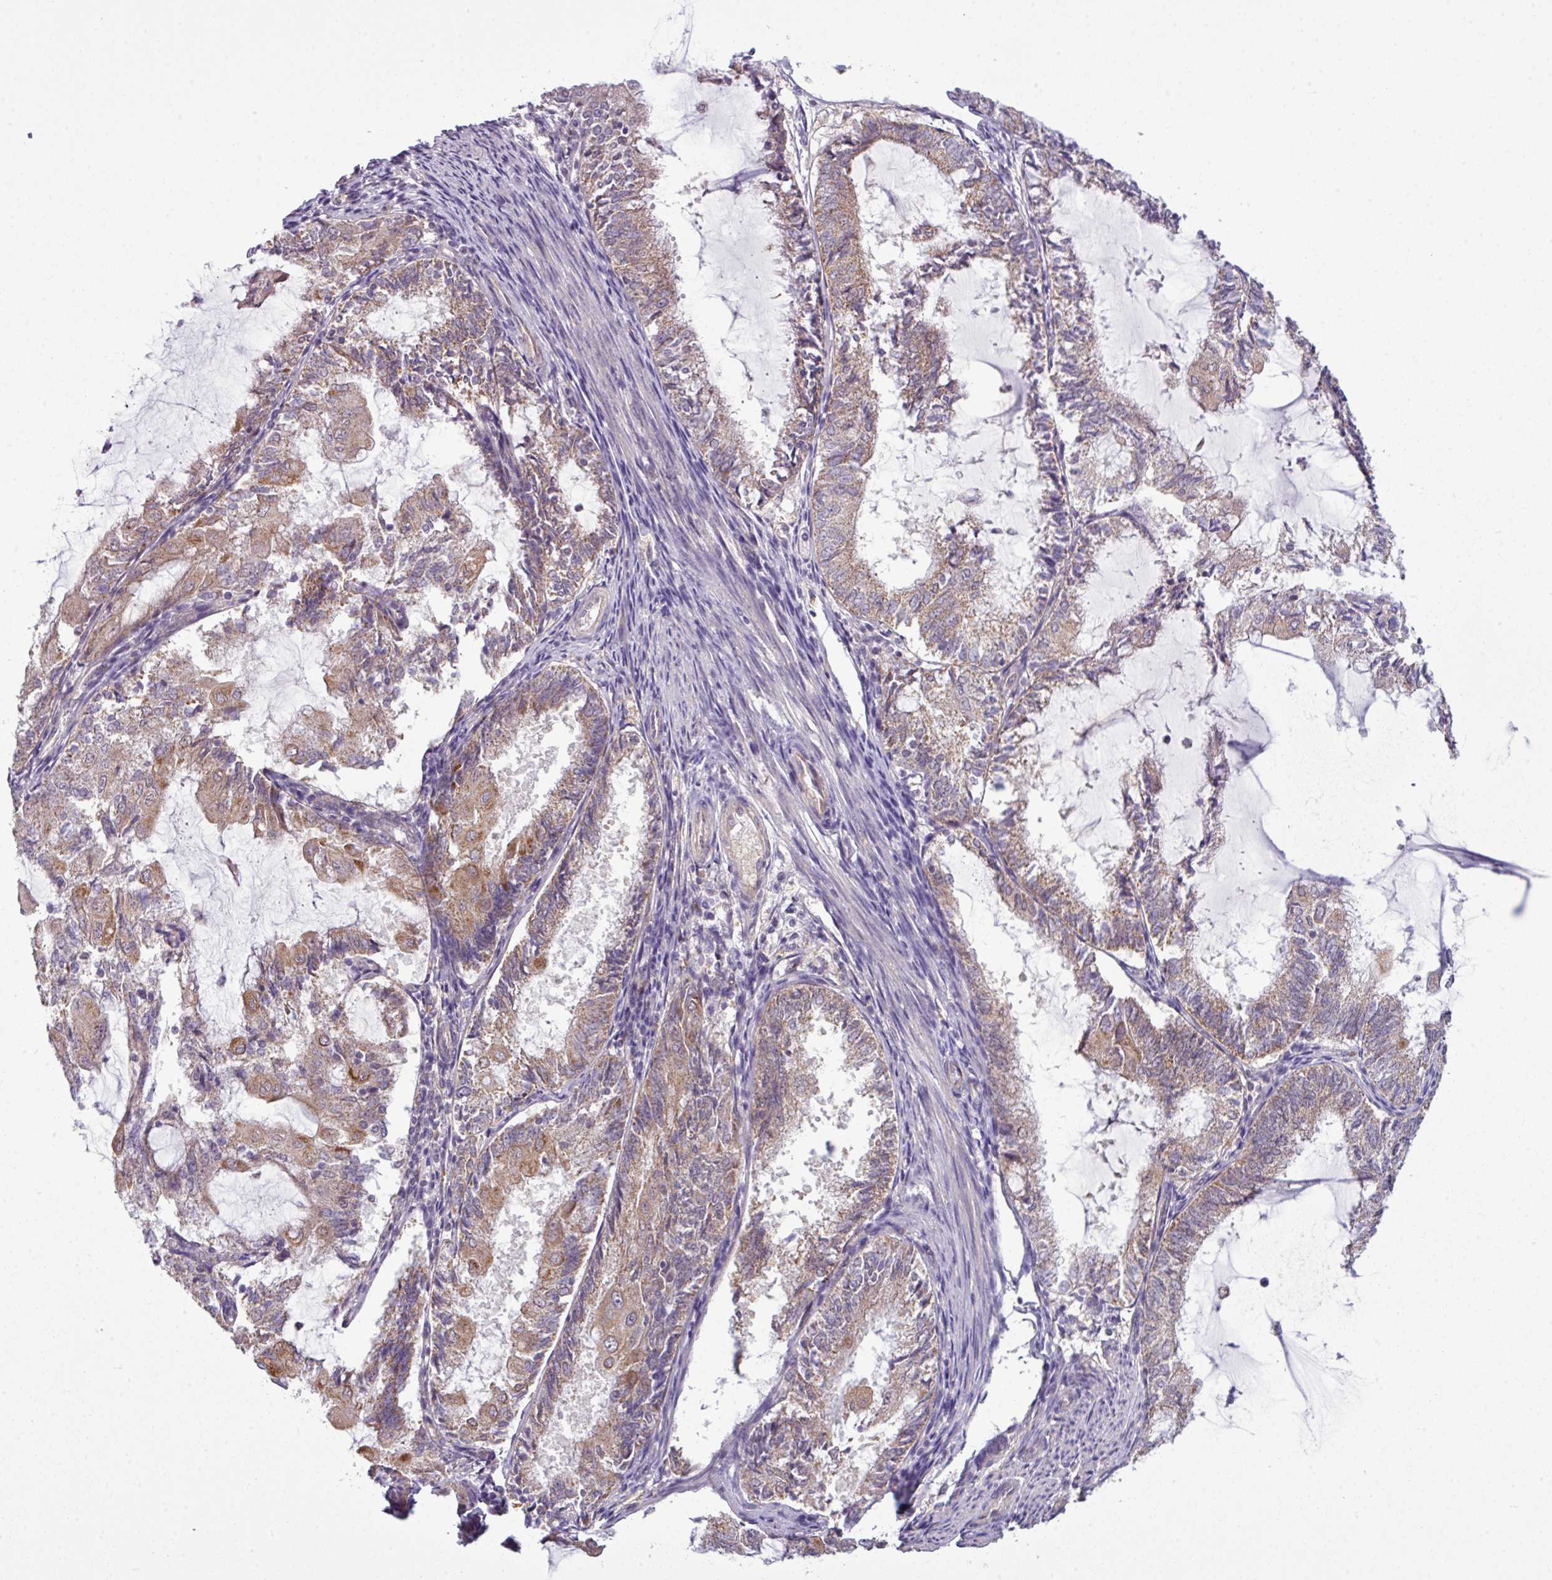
{"staining": {"intensity": "moderate", "quantity": ">75%", "location": "cytoplasmic/membranous"}, "tissue": "endometrial cancer", "cell_type": "Tumor cells", "image_type": "cancer", "snomed": [{"axis": "morphology", "description": "Adenocarcinoma, NOS"}, {"axis": "topography", "description": "Endometrium"}], "caption": "A brown stain highlights moderate cytoplasmic/membranous expression of a protein in endometrial cancer (adenocarcinoma) tumor cells.", "gene": "ZNF217", "patient": {"sex": "female", "age": 81}}